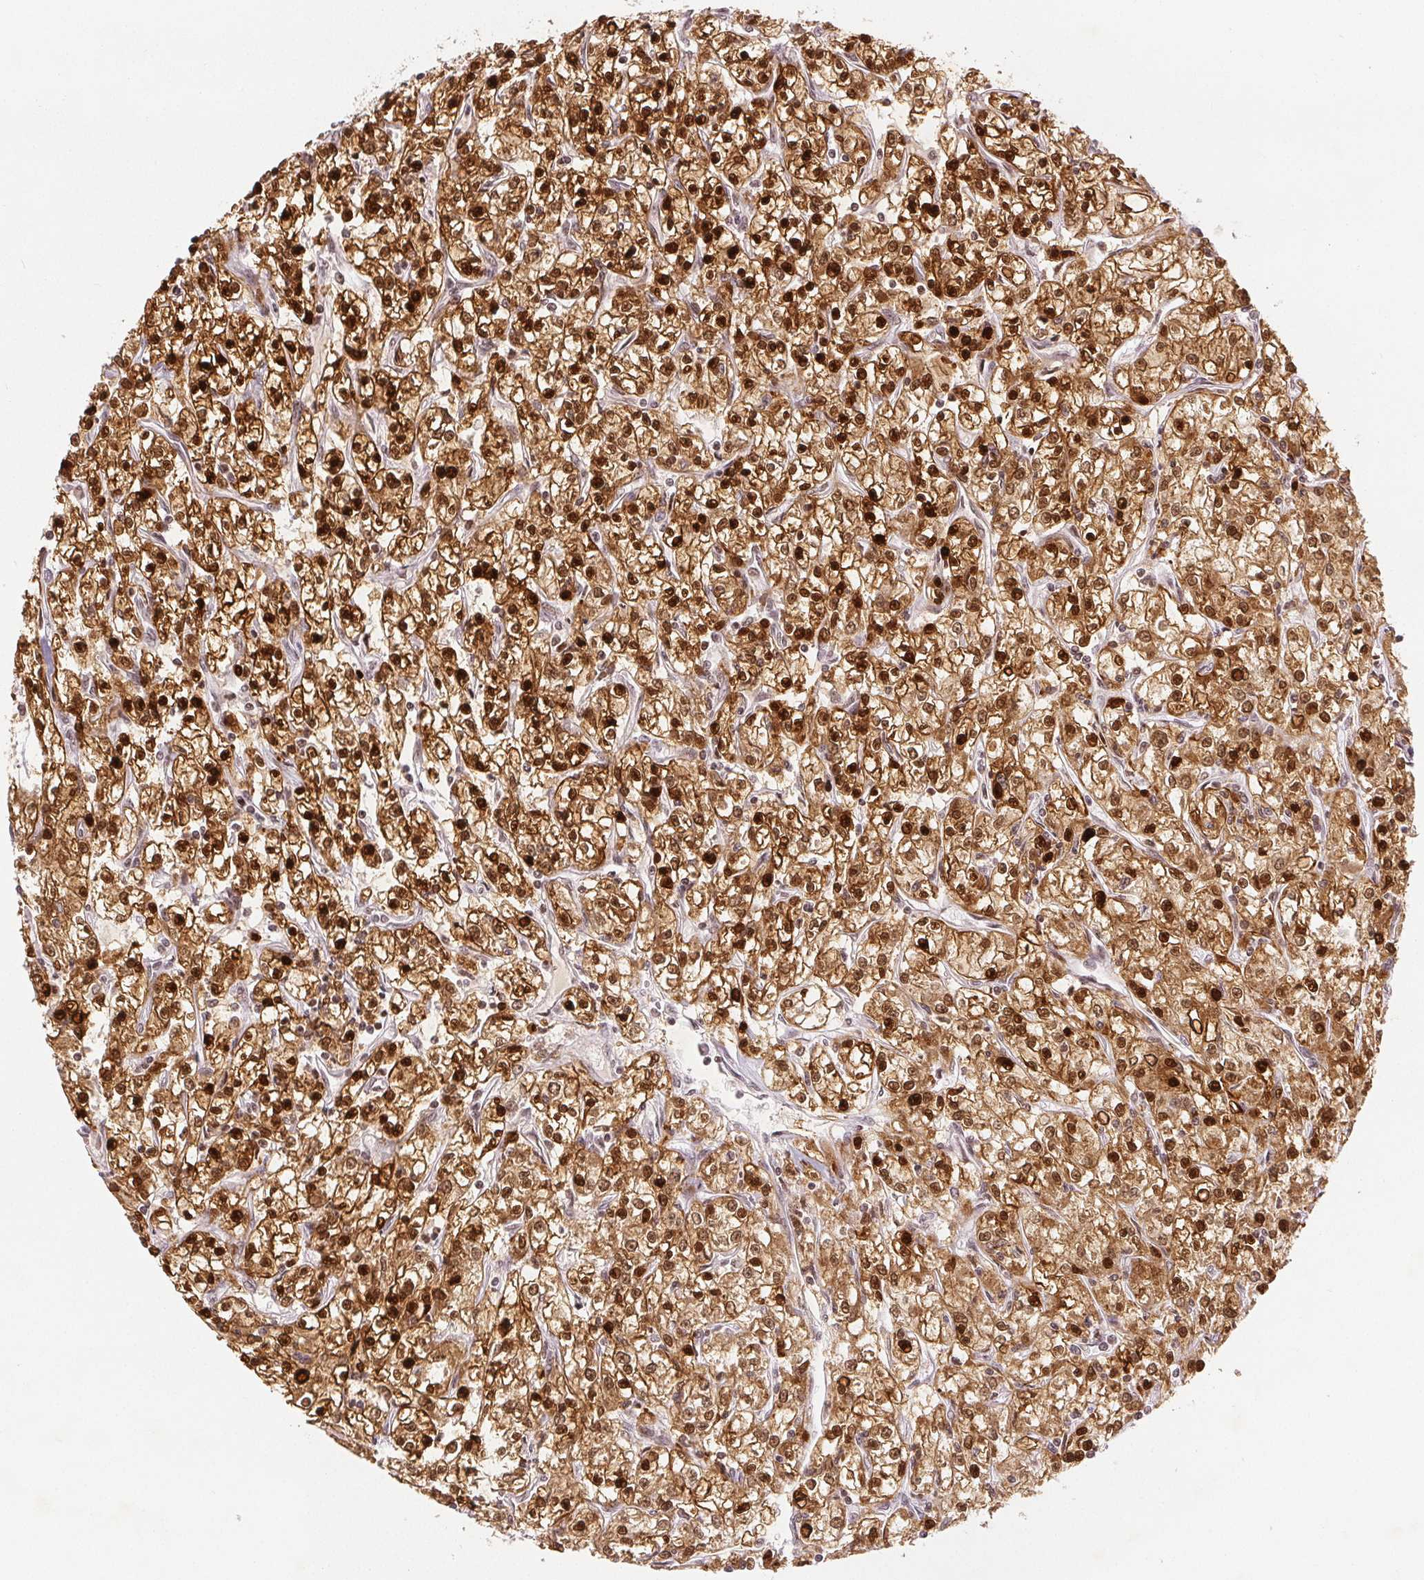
{"staining": {"intensity": "strong", "quantity": ">75%", "location": "cytoplasmic/membranous,nuclear"}, "tissue": "renal cancer", "cell_type": "Tumor cells", "image_type": "cancer", "snomed": [{"axis": "morphology", "description": "Adenocarcinoma, NOS"}, {"axis": "topography", "description": "Kidney"}], "caption": "Immunohistochemistry (IHC) staining of renal cancer (adenocarcinoma), which shows high levels of strong cytoplasmic/membranous and nuclear positivity in approximately >75% of tumor cells indicating strong cytoplasmic/membranous and nuclear protein staining. The staining was performed using DAB (3,3'-diaminobenzidine) (brown) for protein detection and nuclei were counterstained in hematoxylin (blue).", "gene": "DEK", "patient": {"sex": "female", "age": 59}}